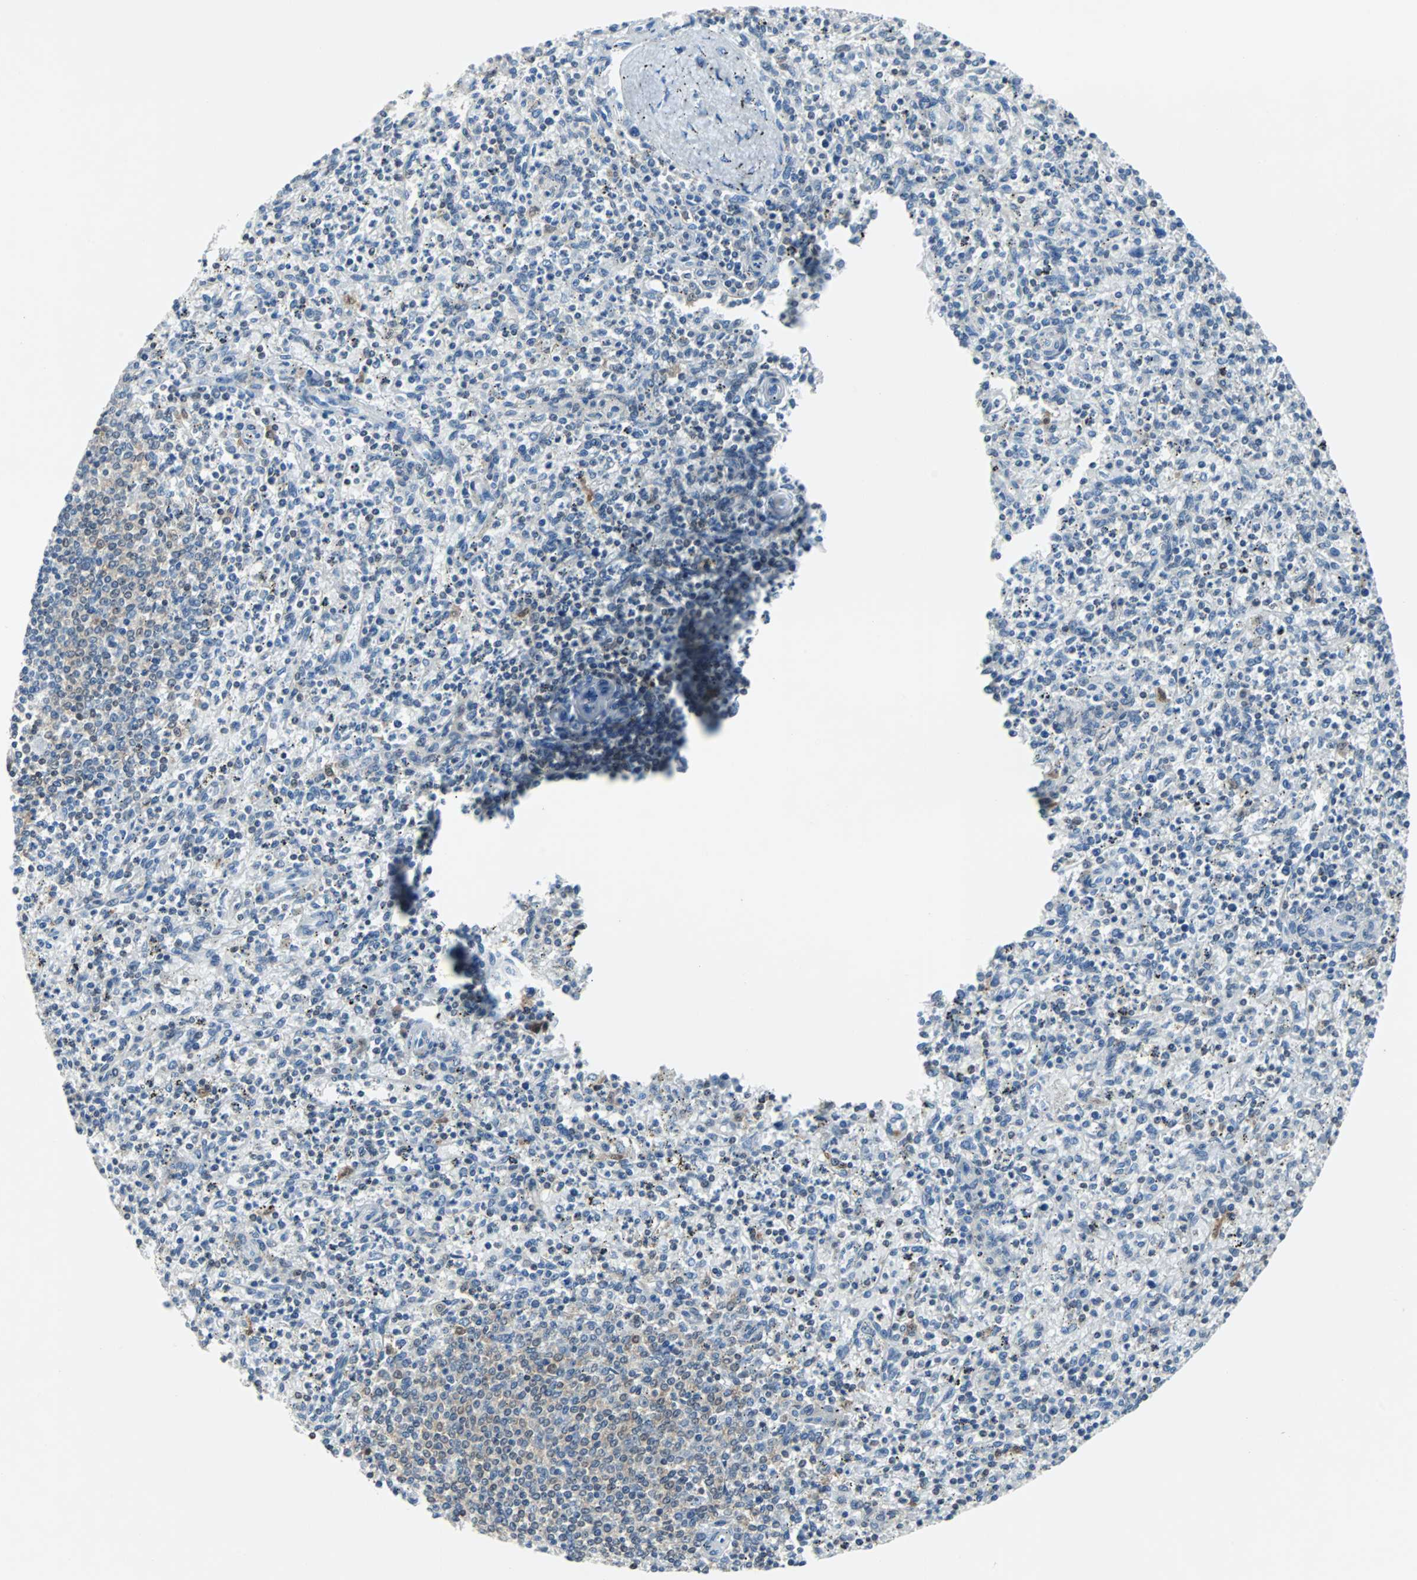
{"staining": {"intensity": "moderate", "quantity": "<25%", "location": "cytoplasmic/membranous,nuclear"}, "tissue": "spleen", "cell_type": "Cells in red pulp", "image_type": "normal", "snomed": [{"axis": "morphology", "description": "Normal tissue, NOS"}, {"axis": "topography", "description": "Spleen"}], "caption": "Immunohistochemical staining of benign human spleen shows low levels of moderate cytoplasmic/membranous,nuclear staining in about <25% of cells in red pulp.", "gene": "MAP2K6", "patient": {"sex": "male", "age": 72}}